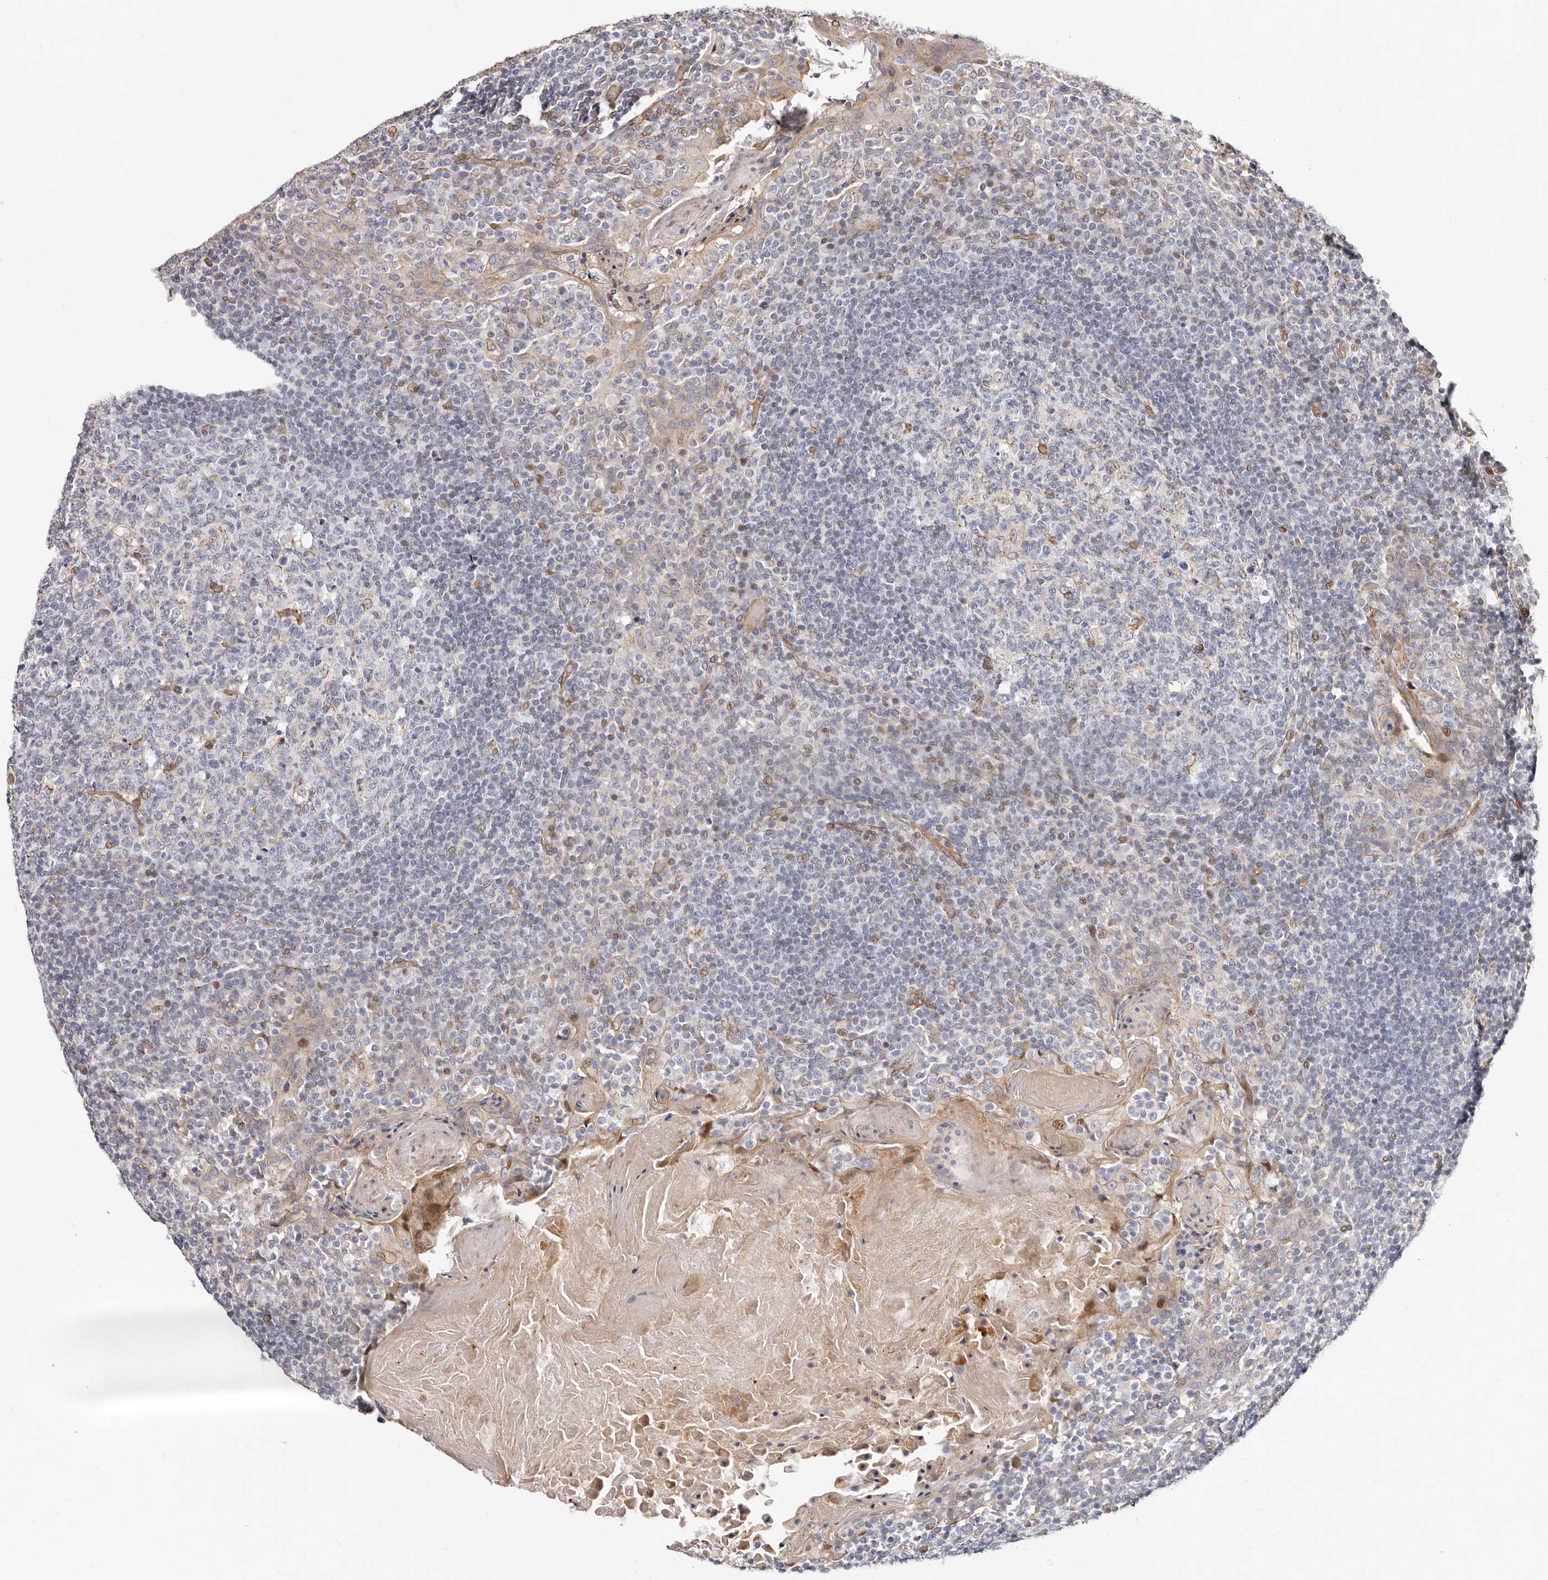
{"staining": {"intensity": "moderate", "quantity": "<25%", "location": "nuclear"}, "tissue": "tonsil", "cell_type": "Germinal center cells", "image_type": "normal", "snomed": [{"axis": "morphology", "description": "Normal tissue, NOS"}, {"axis": "topography", "description": "Tonsil"}], "caption": "This micrograph displays unremarkable tonsil stained with IHC to label a protein in brown. The nuclear of germinal center cells show moderate positivity for the protein. Nuclei are counter-stained blue.", "gene": "EPHX3", "patient": {"sex": "female", "age": 19}}